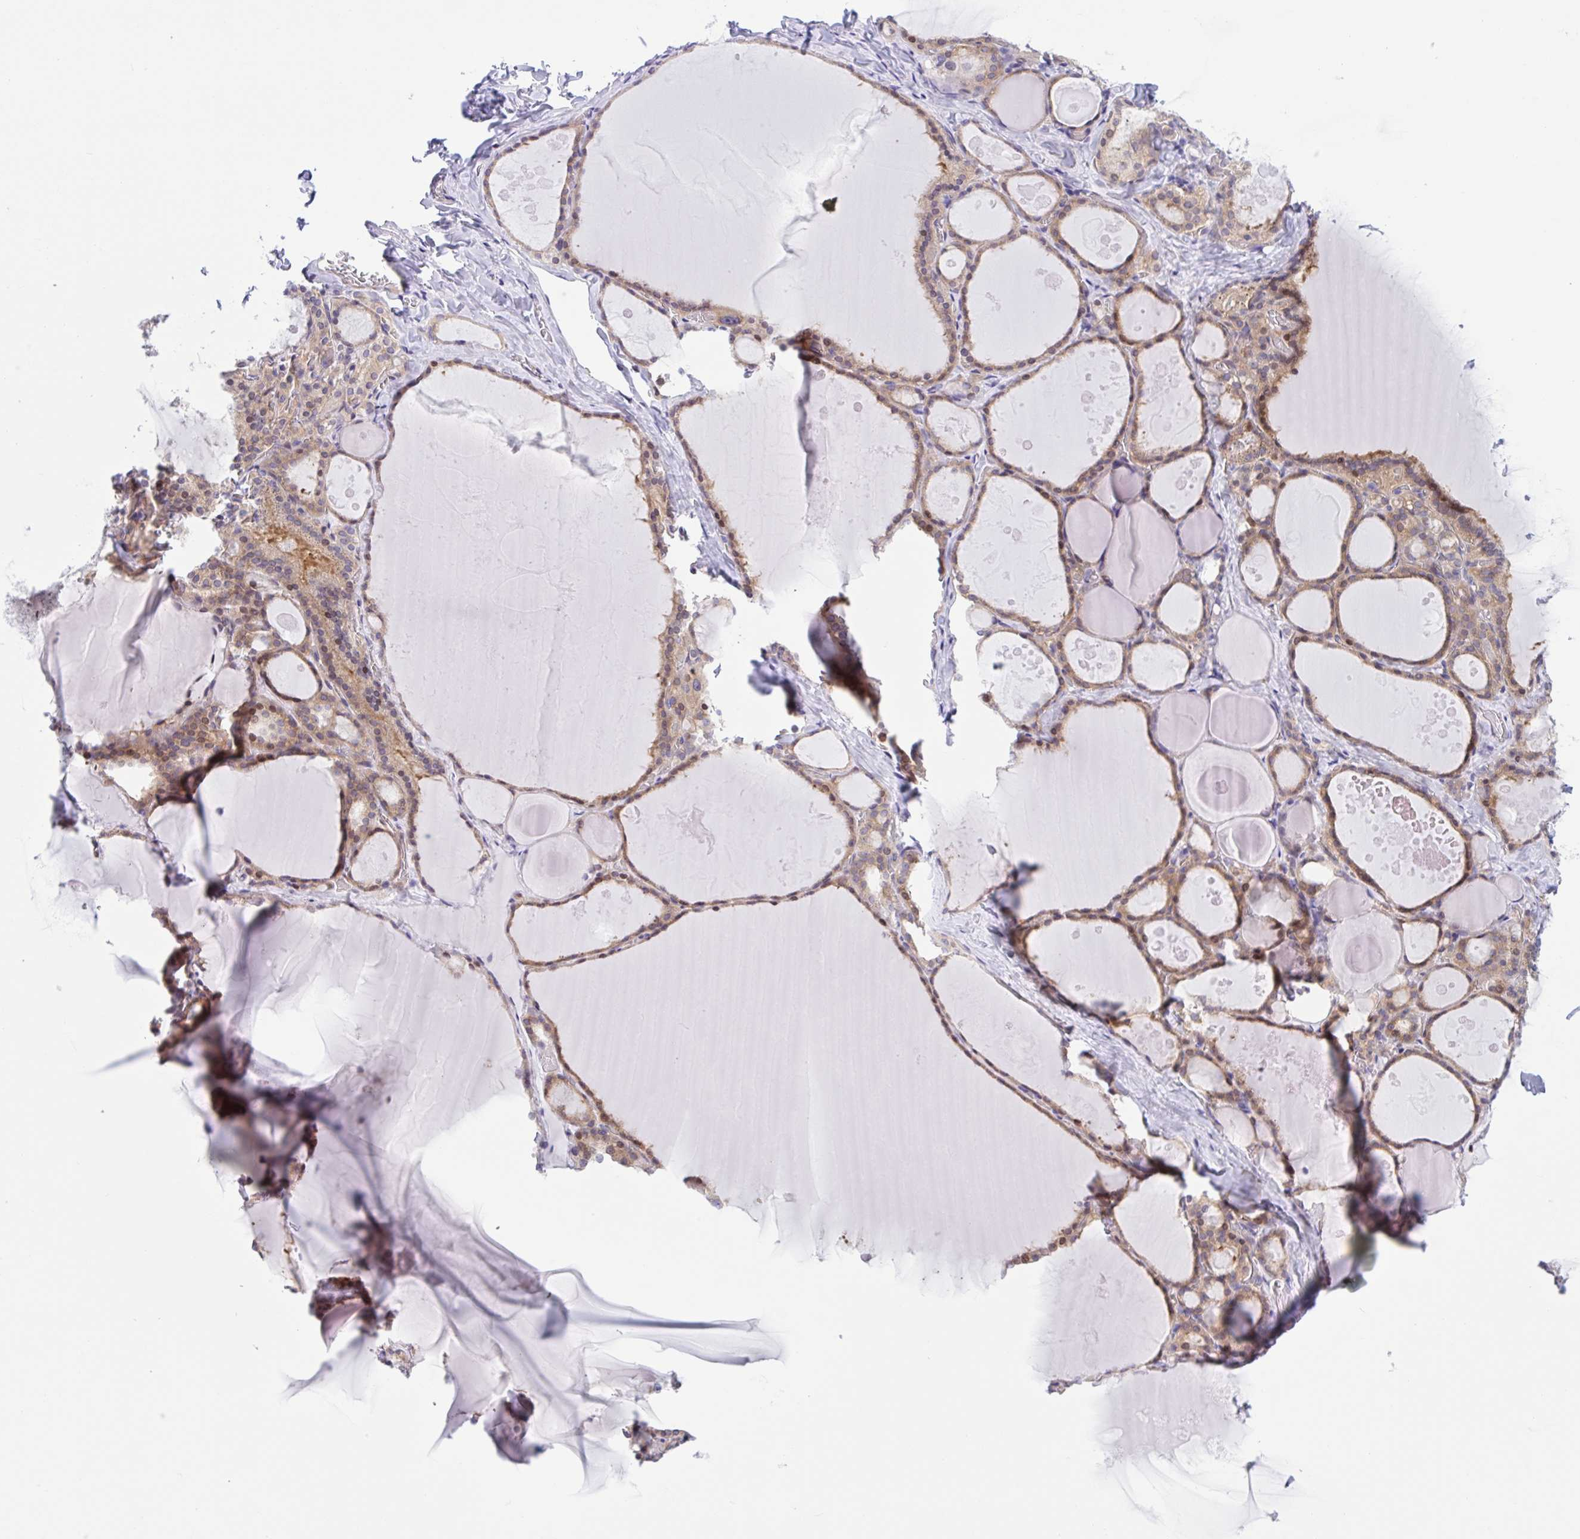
{"staining": {"intensity": "moderate", "quantity": ">75%", "location": "cytoplasmic/membranous,nuclear"}, "tissue": "thyroid gland", "cell_type": "Glandular cells", "image_type": "normal", "snomed": [{"axis": "morphology", "description": "Normal tissue, NOS"}, {"axis": "topography", "description": "Thyroid gland"}], "caption": "About >75% of glandular cells in benign human thyroid gland demonstrate moderate cytoplasmic/membranous,nuclear protein positivity as visualized by brown immunohistochemical staining.", "gene": "AHCYL2", "patient": {"sex": "male", "age": 56}}